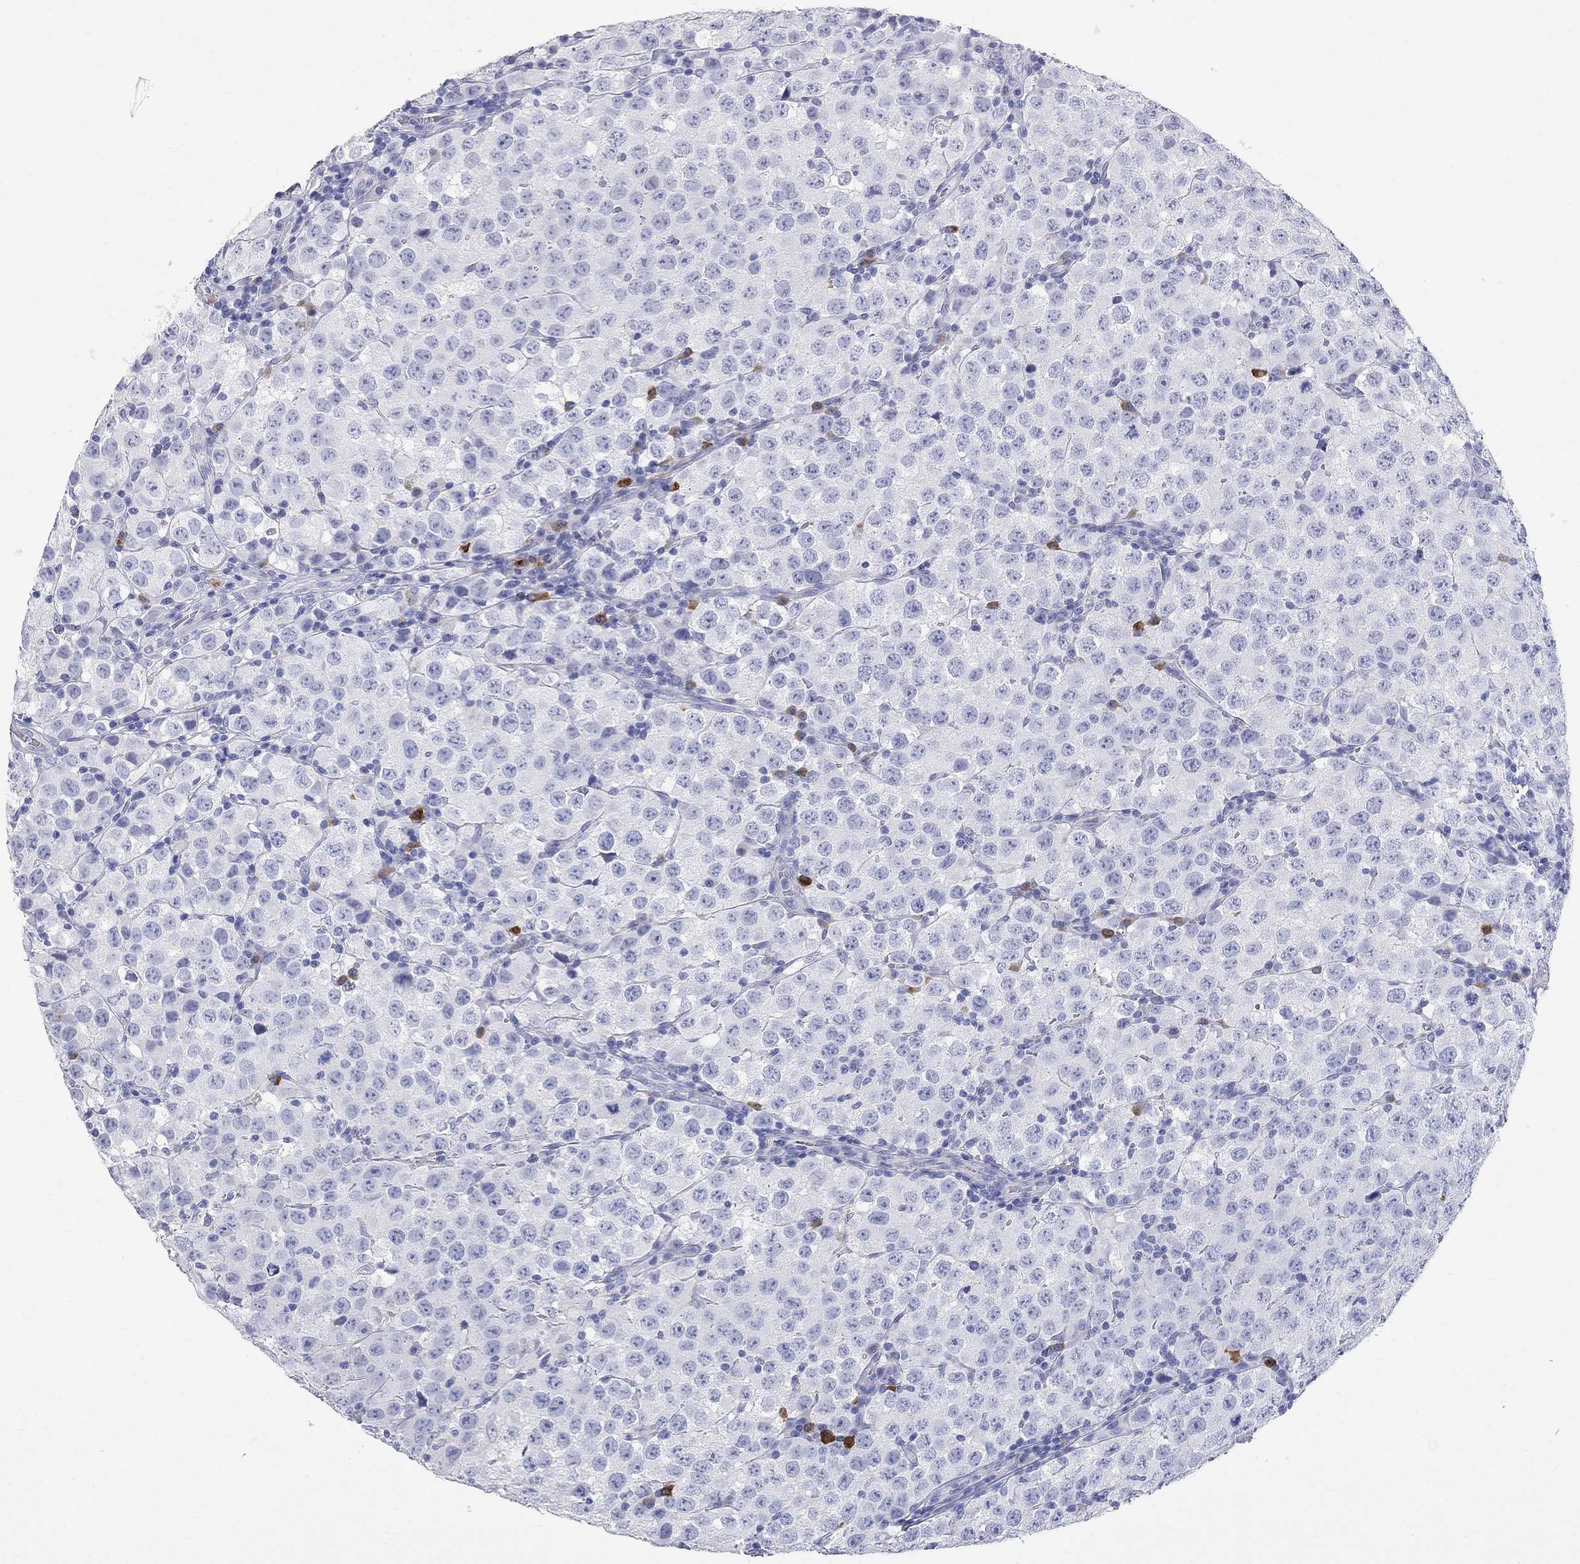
{"staining": {"intensity": "negative", "quantity": "none", "location": "none"}, "tissue": "testis cancer", "cell_type": "Tumor cells", "image_type": "cancer", "snomed": [{"axis": "morphology", "description": "Seminoma, NOS"}, {"axis": "topography", "description": "Testis"}], "caption": "Testis cancer (seminoma) was stained to show a protein in brown. There is no significant staining in tumor cells.", "gene": "PHOX2B", "patient": {"sex": "male", "age": 34}}